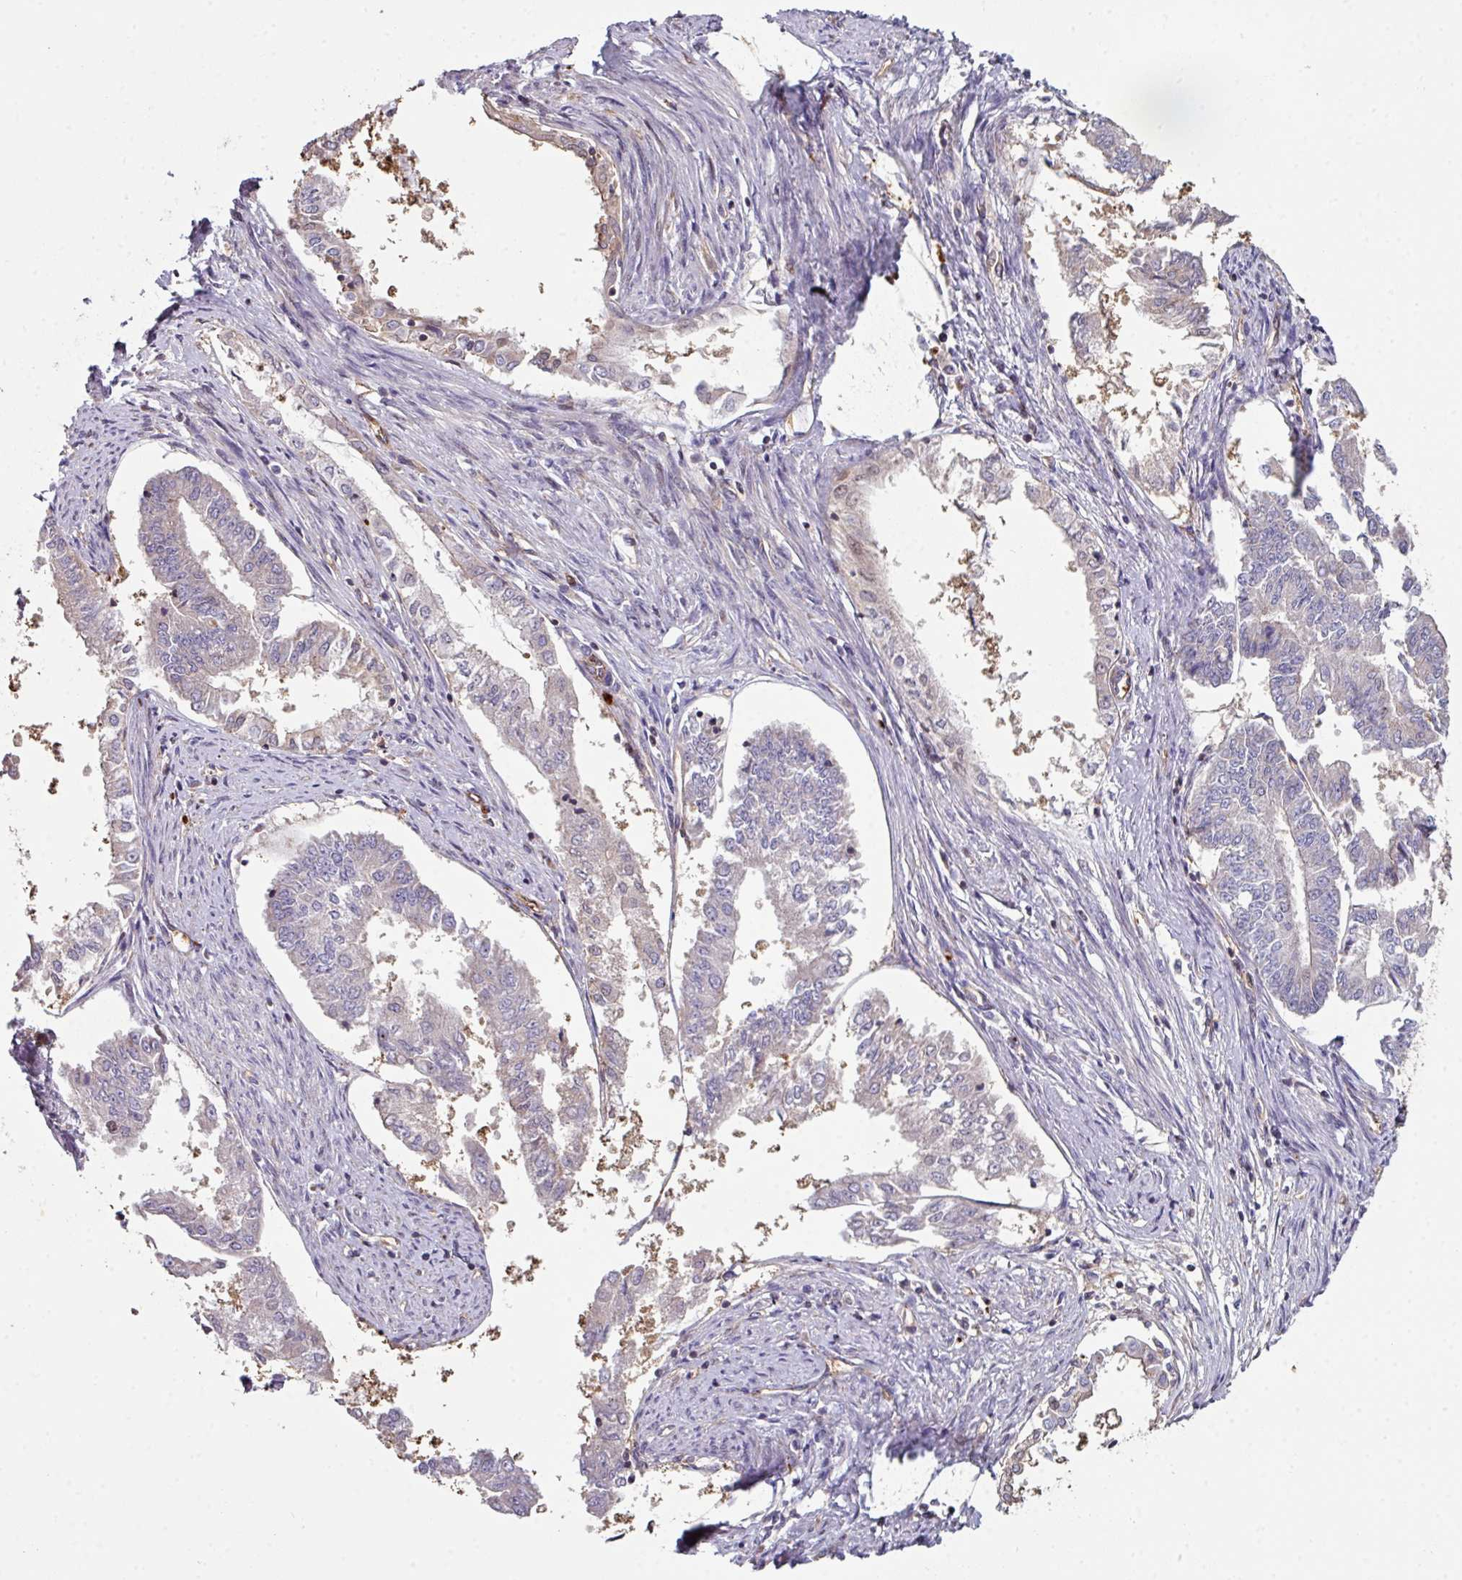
{"staining": {"intensity": "negative", "quantity": "none", "location": "none"}, "tissue": "endometrial cancer", "cell_type": "Tumor cells", "image_type": "cancer", "snomed": [{"axis": "morphology", "description": "Adenocarcinoma, NOS"}, {"axis": "topography", "description": "Endometrium"}], "caption": "Immunohistochemistry histopathology image of human endometrial adenocarcinoma stained for a protein (brown), which demonstrates no expression in tumor cells. (Brightfield microscopy of DAB immunohistochemistry (IHC) at high magnification).", "gene": "ANO9", "patient": {"sex": "female", "age": 76}}